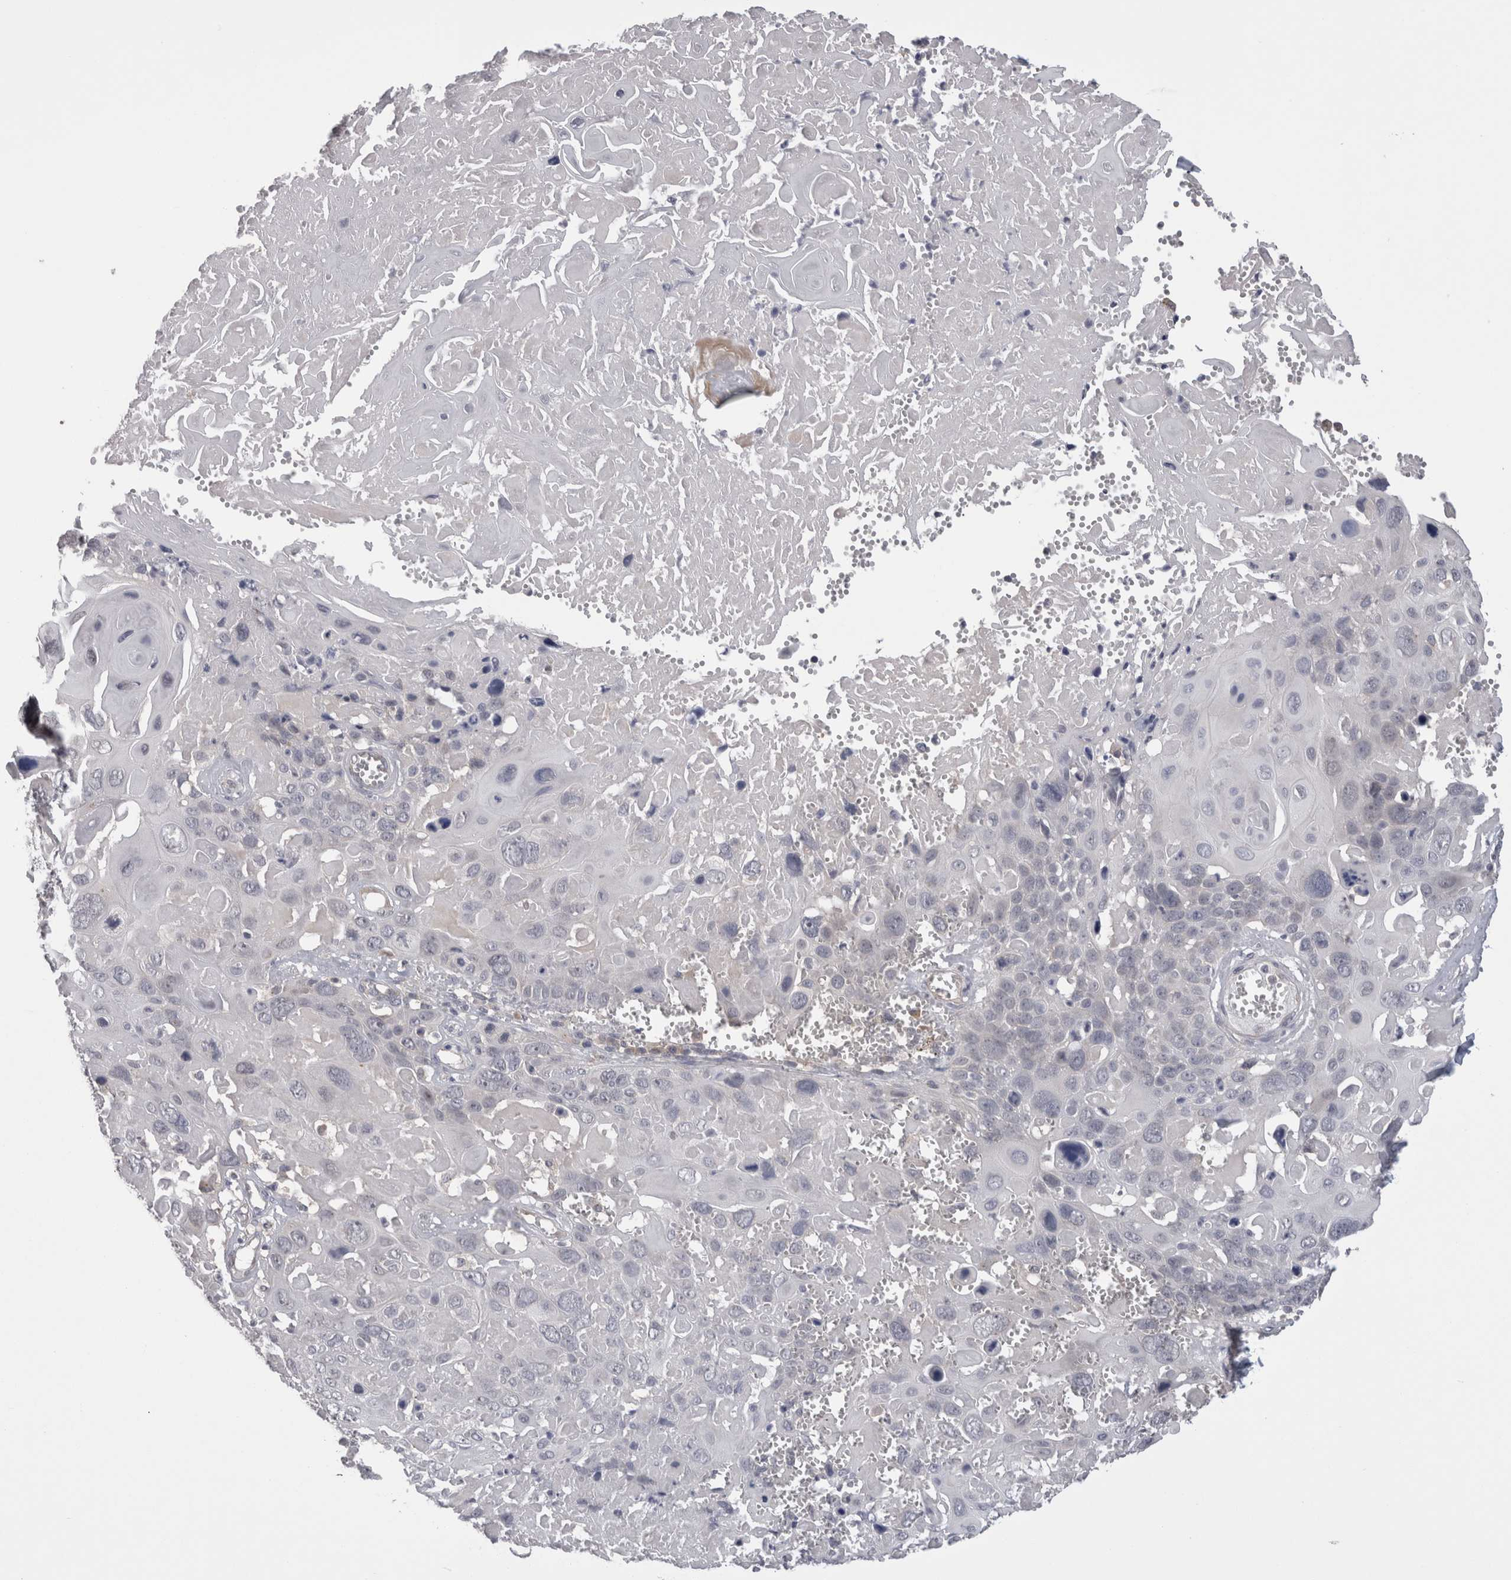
{"staining": {"intensity": "negative", "quantity": "none", "location": "none"}, "tissue": "cervical cancer", "cell_type": "Tumor cells", "image_type": "cancer", "snomed": [{"axis": "morphology", "description": "Squamous cell carcinoma, NOS"}, {"axis": "topography", "description": "Cervix"}], "caption": "Cervical squamous cell carcinoma was stained to show a protein in brown. There is no significant expression in tumor cells.", "gene": "DCTN6", "patient": {"sex": "female", "age": 74}}